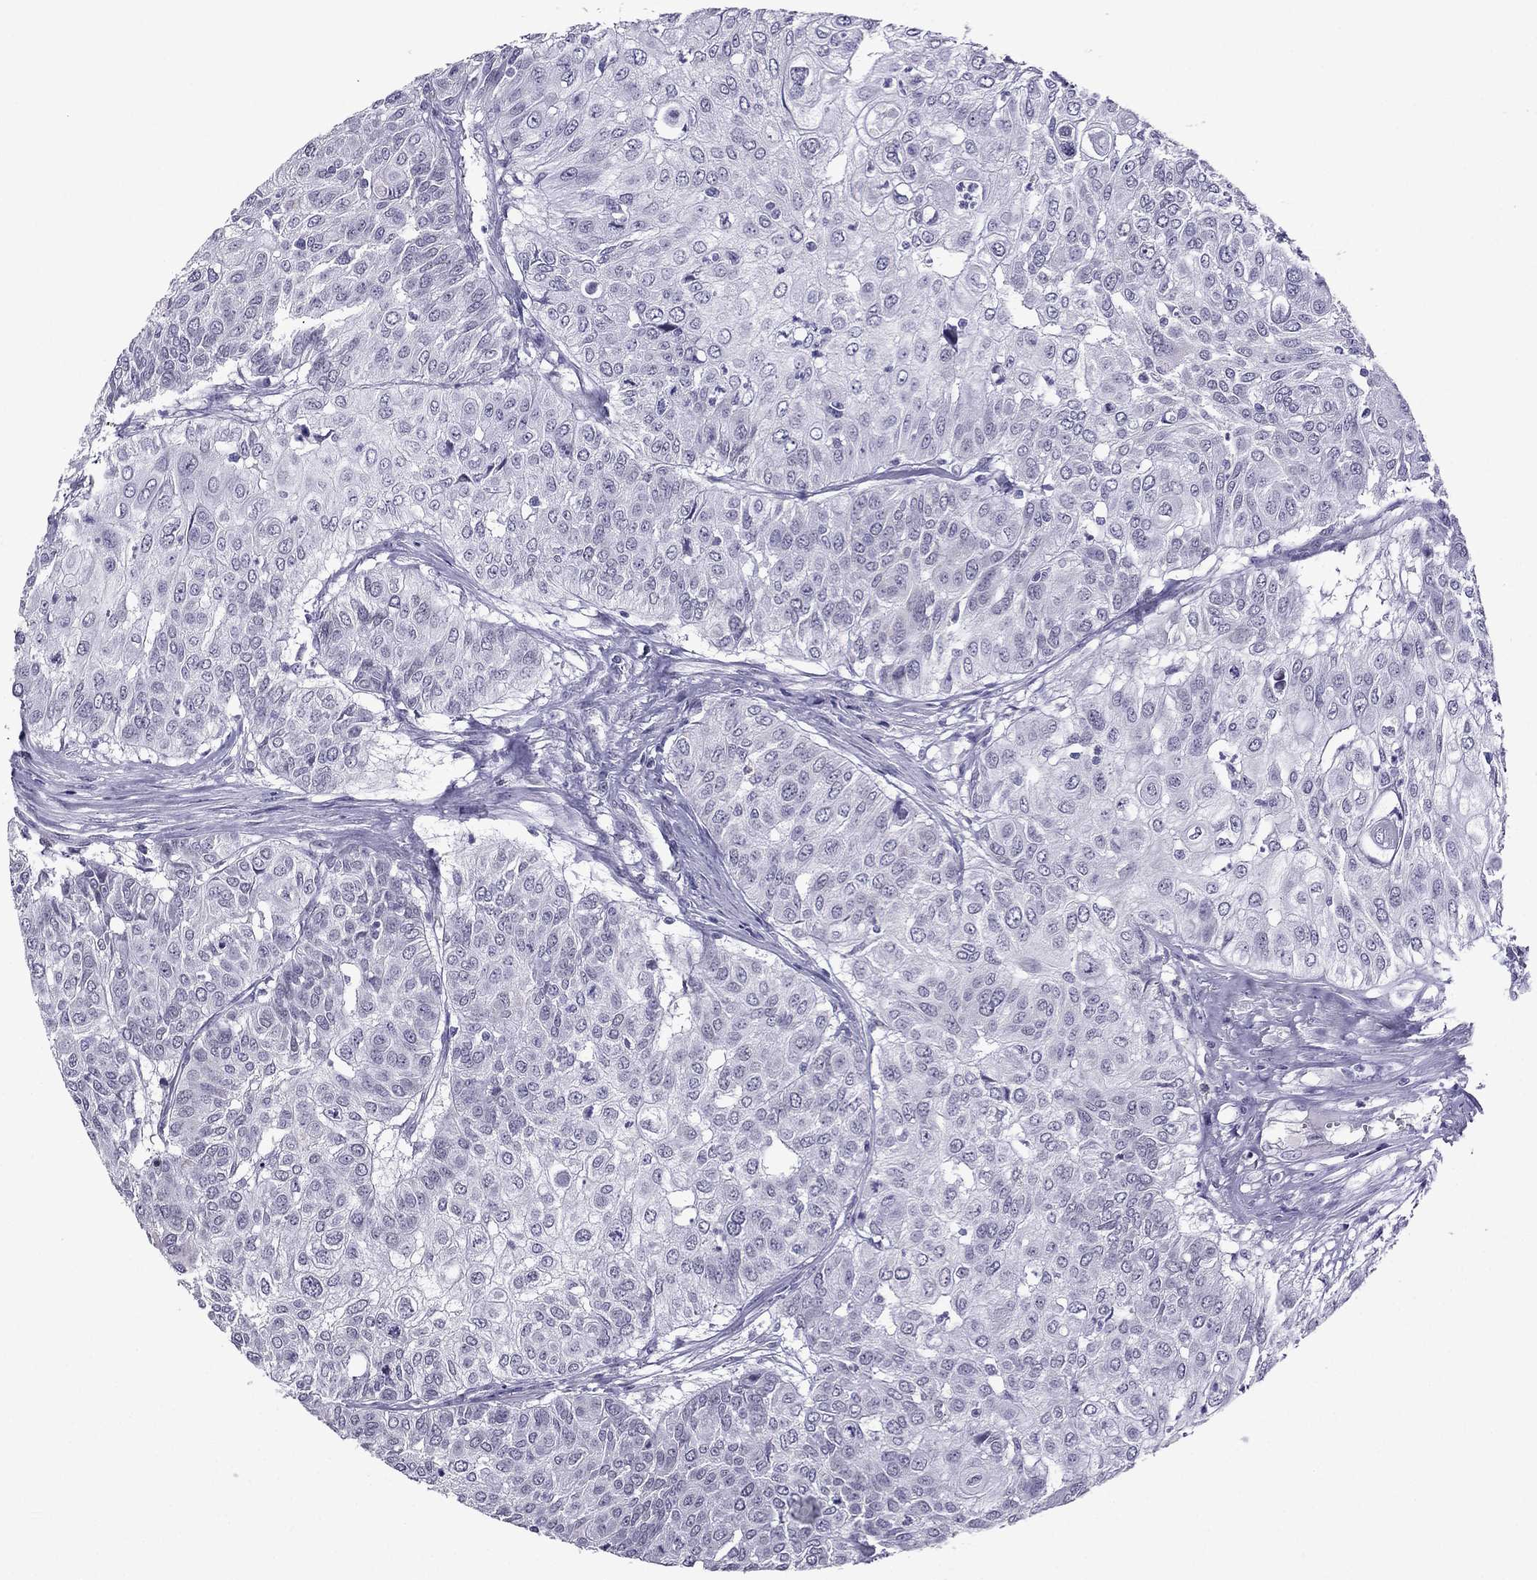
{"staining": {"intensity": "negative", "quantity": "none", "location": "none"}, "tissue": "urothelial cancer", "cell_type": "Tumor cells", "image_type": "cancer", "snomed": [{"axis": "morphology", "description": "Urothelial carcinoma, High grade"}, {"axis": "topography", "description": "Urinary bladder"}], "caption": "Tumor cells are negative for brown protein staining in urothelial cancer.", "gene": "MYLK3", "patient": {"sex": "female", "age": 79}}